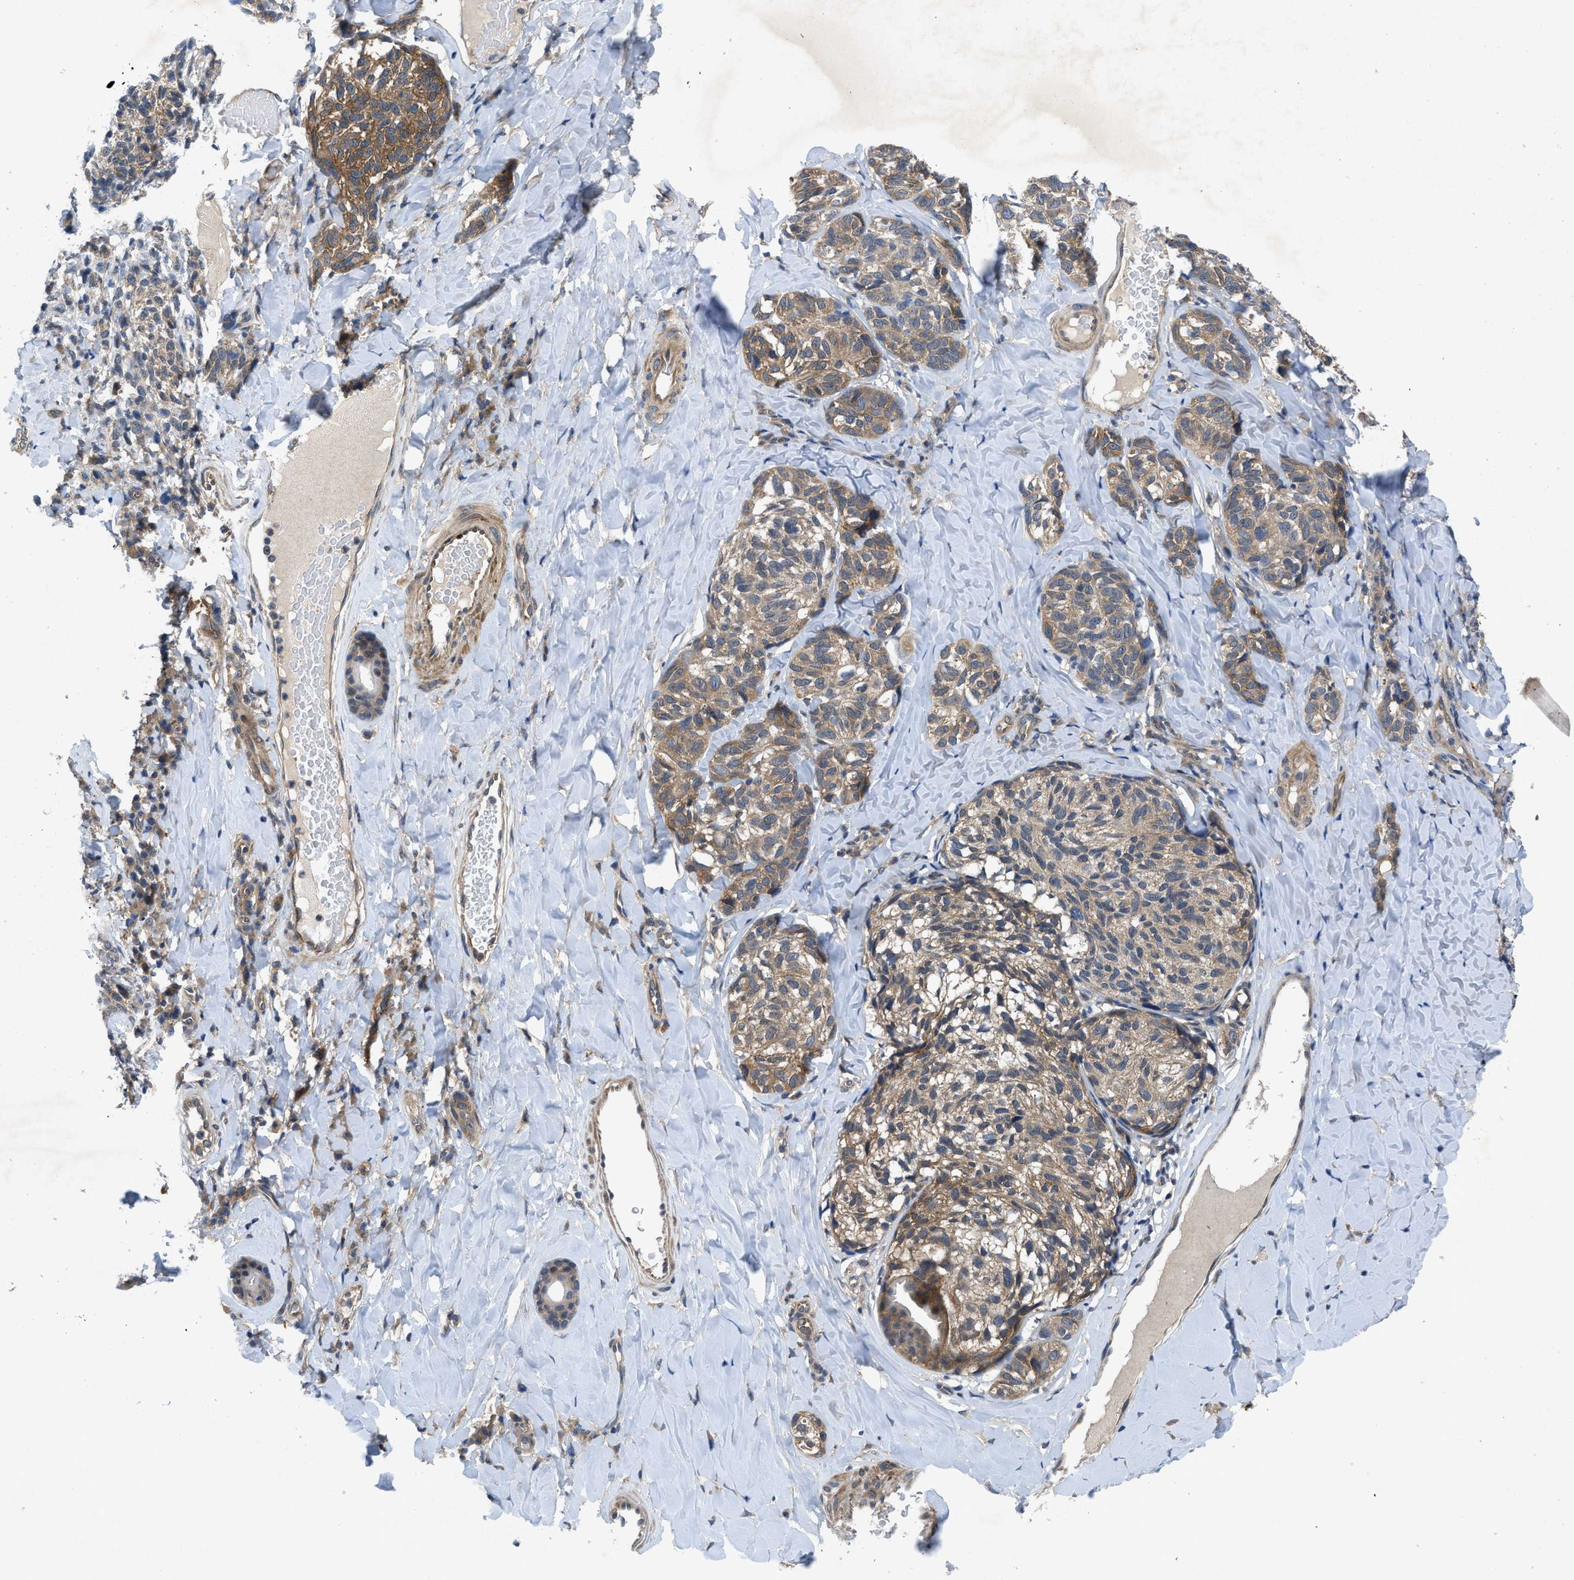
{"staining": {"intensity": "weak", "quantity": ">75%", "location": "cytoplasmic/membranous"}, "tissue": "melanoma", "cell_type": "Tumor cells", "image_type": "cancer", "snomed": [{"axis": "morphology", "description": "Malignant melanoma, NOS"}, {"axis": "topography", "description": "Skin"}], "caption": "Protein staining of malignant melanoma tissue exhibits weak cytoplasmic/membranous staining in approximately >75% of tumor cells.", "gene": "PANX1", "patient": {"sex": "female", "age": 73}}